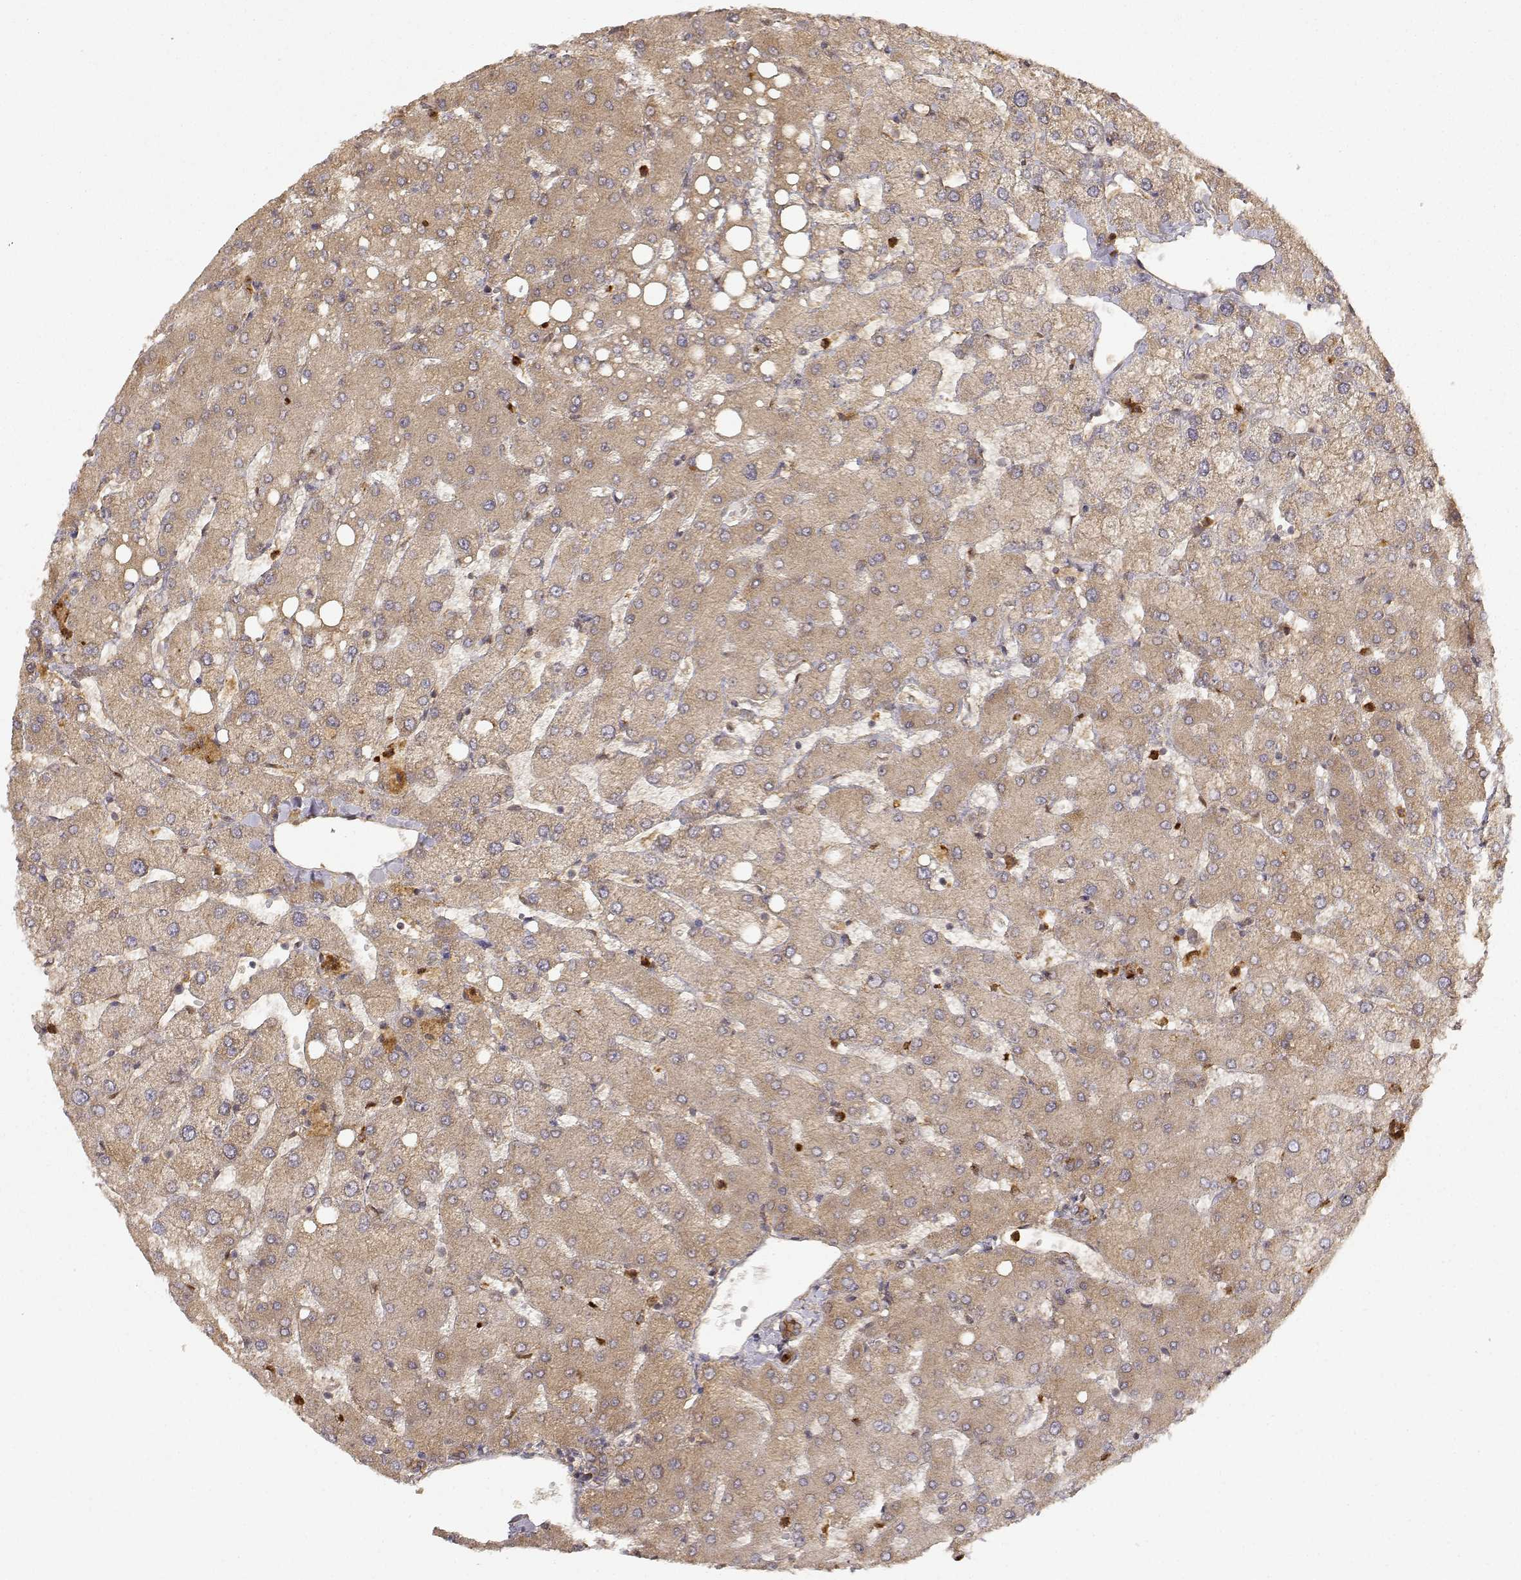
{"staining": {"intensity": "moderate", "quantity": ">75%", "location": "cytoplasmic/membranous"}, "tissue": "liver", "cell_type": "Cholangiocytes", "image_type": "normal", "snomed": [{"axis": "morphology", "description": "Normal tissue, NOS"}, {"axis": "topography", "description": "Liver"}], "caption": "IHC micrograph of benign liver: human liver stained using immunohistochemistry exhibits medium levels of moderate protein expression localized specifically in the cytoplasmic/membranous of cholangiocytes, appearing as a cytoplasmic/membranous brown color.", "gene": "CDK5RAP2", "patient": {"sex": "female", "age": 54}}